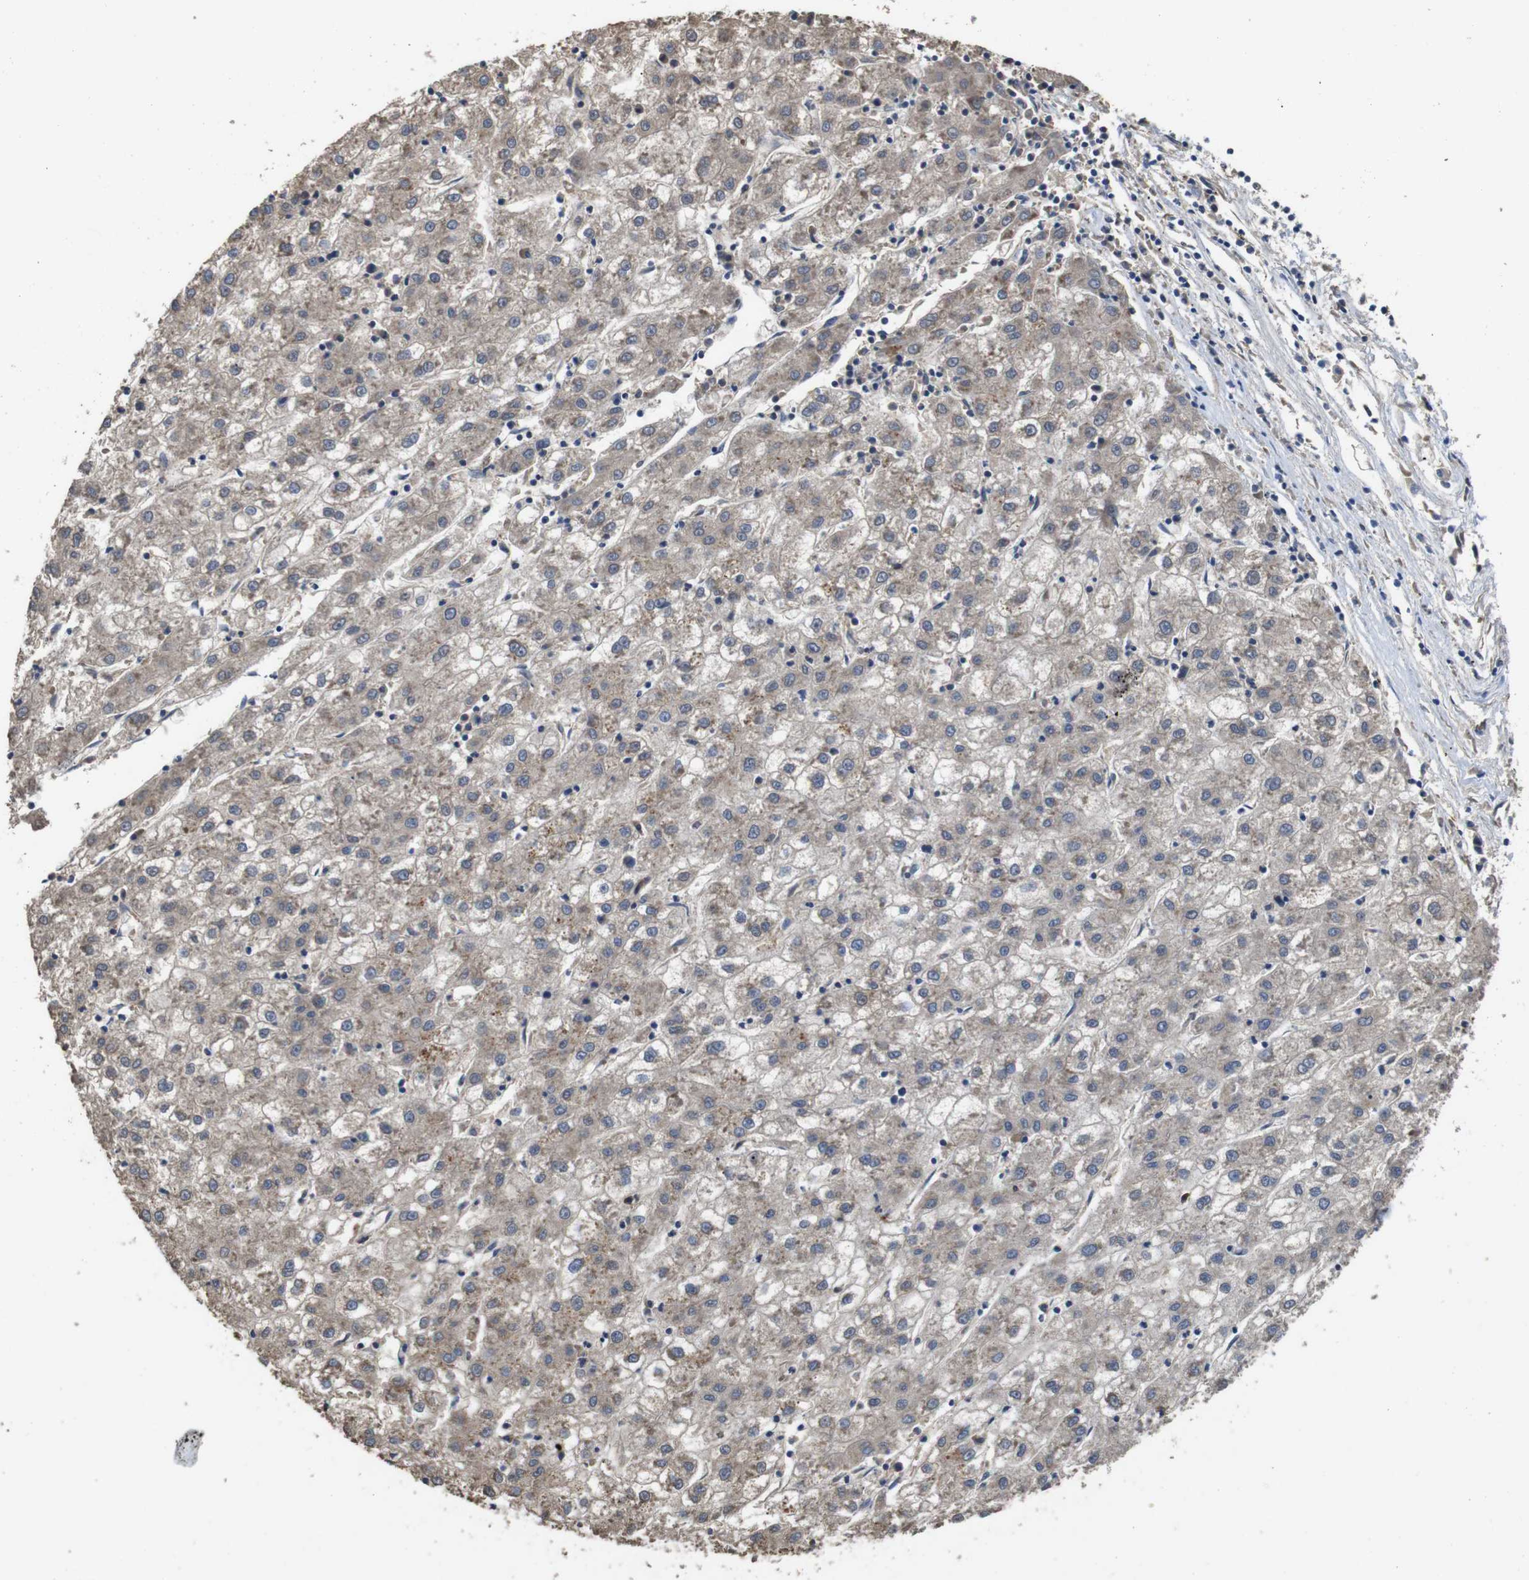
{"staining": {"intensity": "weak", "quantity": "25%-75%", "location": "cytoplasmic/membranous"}, "tissue": "liver cancer", "cell_type": "Tumor cells", "image_type": "cancer", "snomed": [{"axis": "morphology", "description": "Carcinoma, Hepatocellular, NOS"}, {"axis": "topography", "description": "Liver"}], "caption": "A brown stain highlights weak cytoplasmic/membranous staining of a protein in liver hepatocellular carcinoma tumor cells.", "gene": "ARHGAP24", "patient": {"sex": "male", "age": 72}}